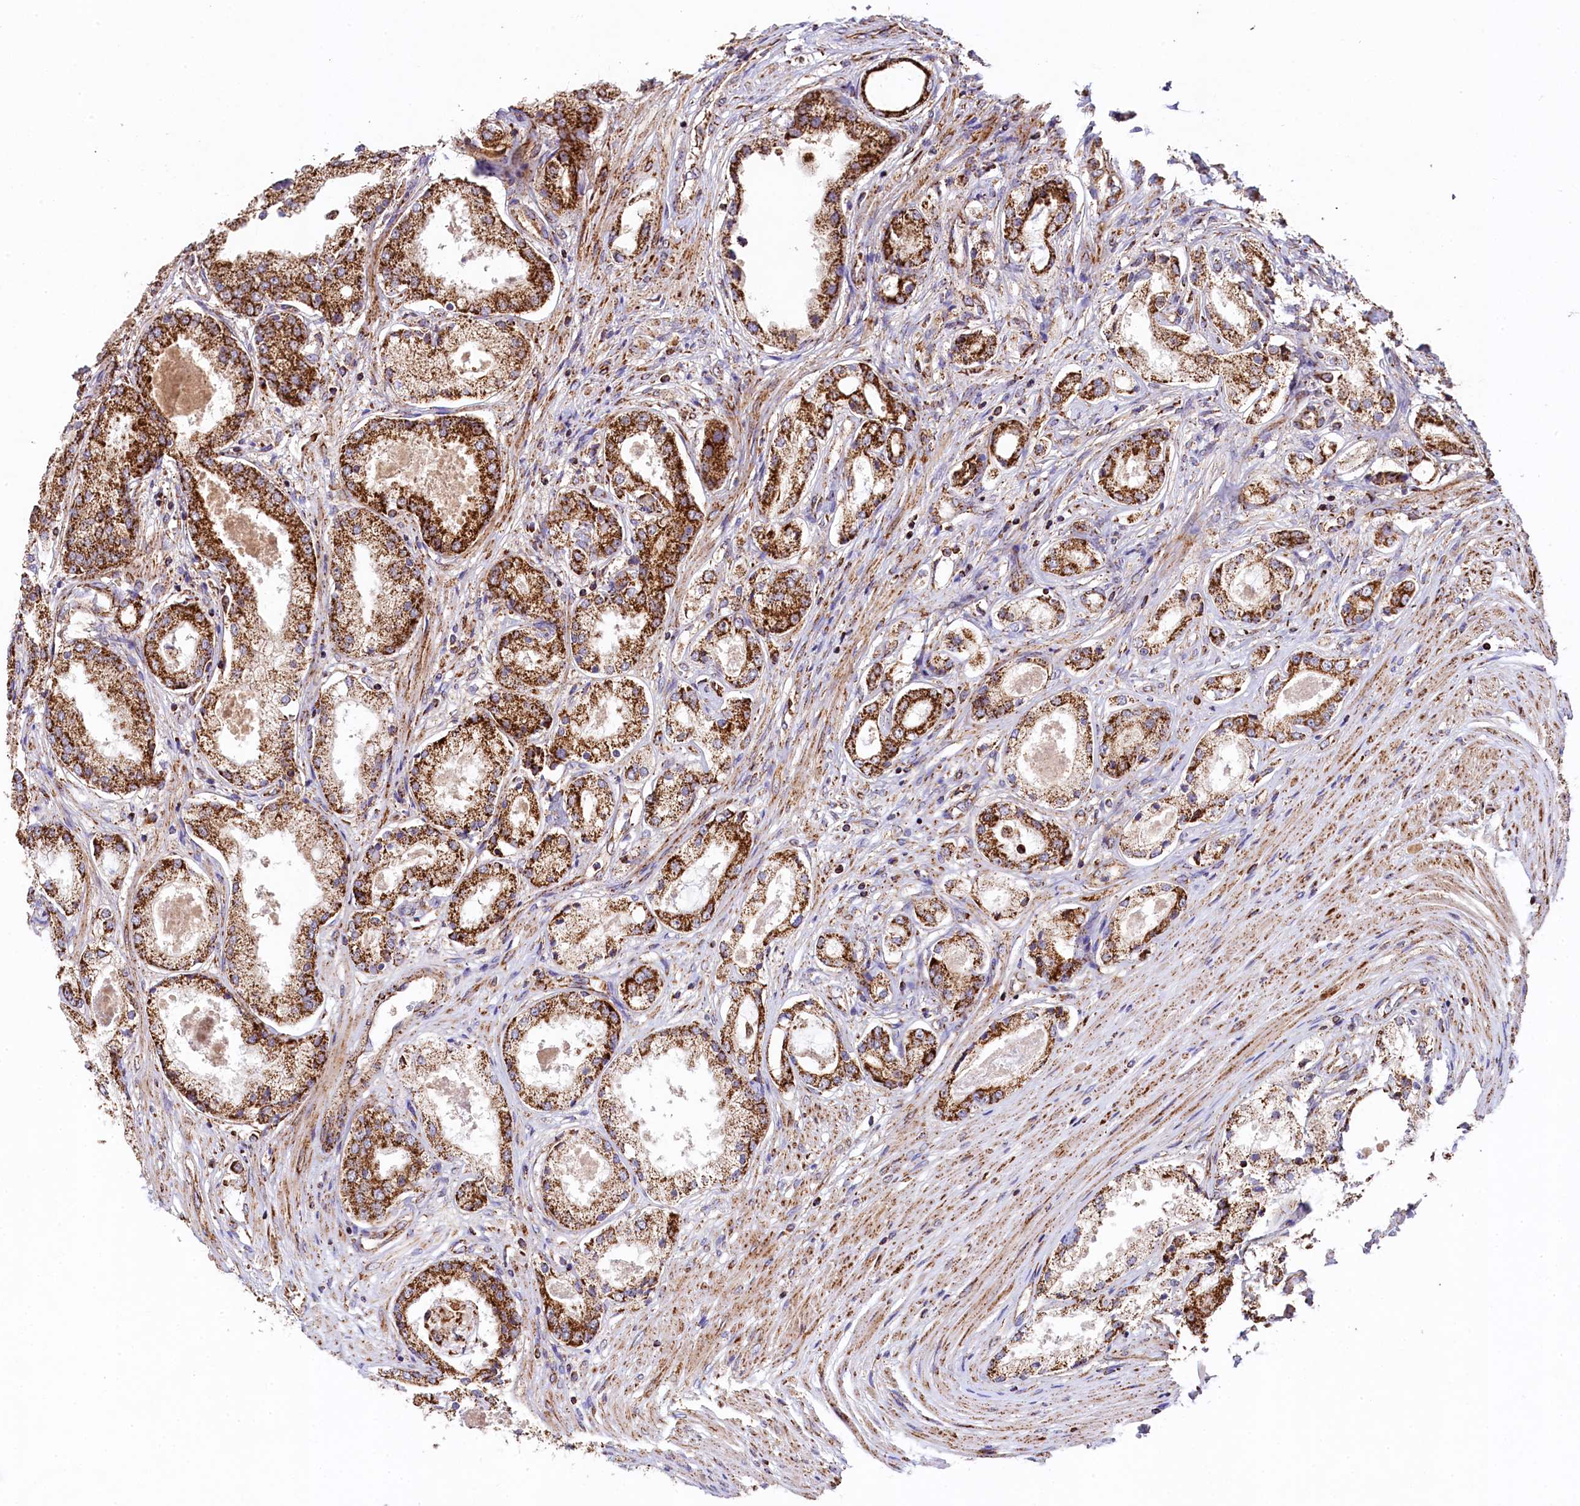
{"staining": {"intensity": "strong", "quantity": ">75%", "location": "cytoplasmic/membranous"}, "tissue": "prostate cancer", "cell_type": "Tumor cells", "image_type": "cancer", "snomed": [{"axis": "morphology", "description": "Adenocarcinoma, Low grade"}, {"axis": "topography", "description": "Prostate"}], "caption": "Protein expression analysis of human prostate cancer reveals strong cytoplasmic/membranous expression in about >75% of tumor cells. (DAB = brown stain, brightfield microscopy at high magnification).", "gene": "CLYBL", "patient": {"sex": "male", "age": 68}}